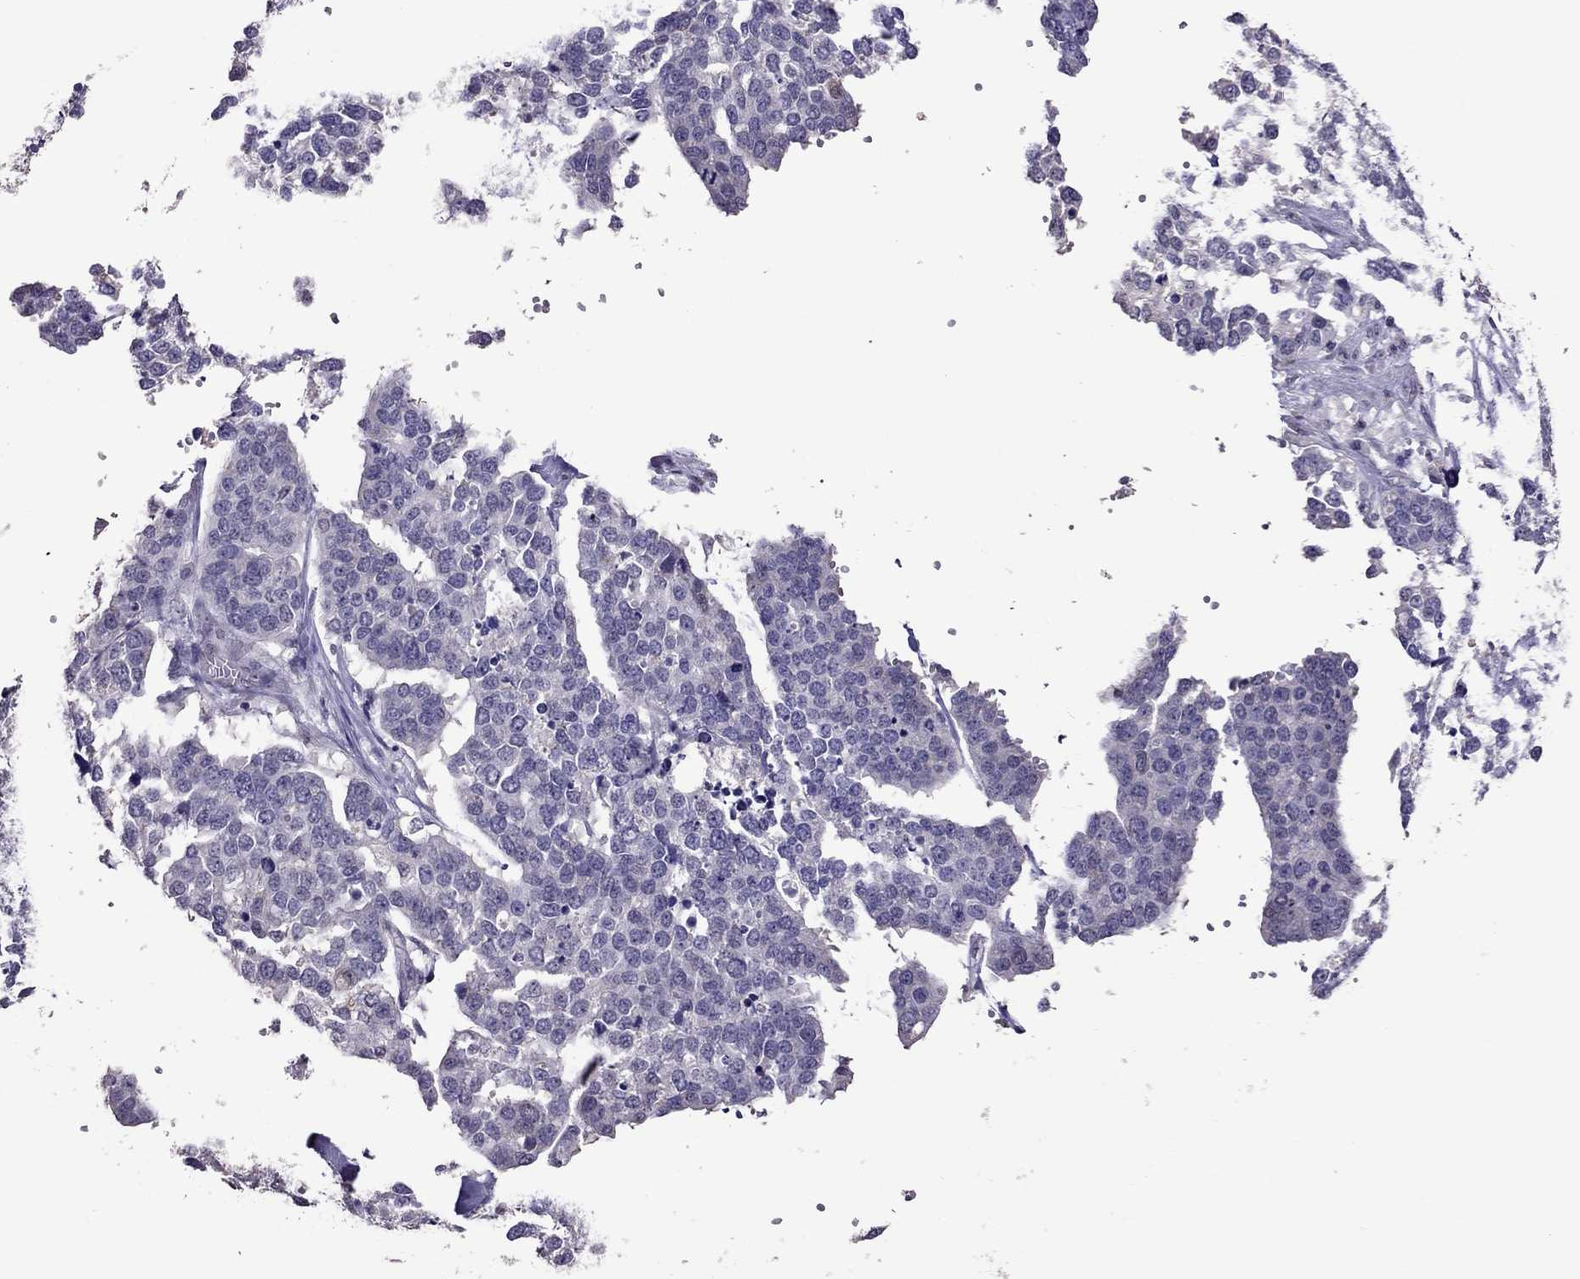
{"staining": {"intensity": "negative", "quantity": "none", "location": "none"}, "tissue": "ovarian cancer", "cell_type": "Tumor cells", "image_type": "cancer", "snomed": [{"axis": "morphology", "description": "Carcinoma, endometroid"}, {"axis": "topography", "description": "Ovary"}], "caption": "Tumor cells are negative for brown protein staining in ovarian cancer. (DAB IHC, high magnification).", "gene": "LRRC46", "patient": {"sex": "female", "age": 65}}